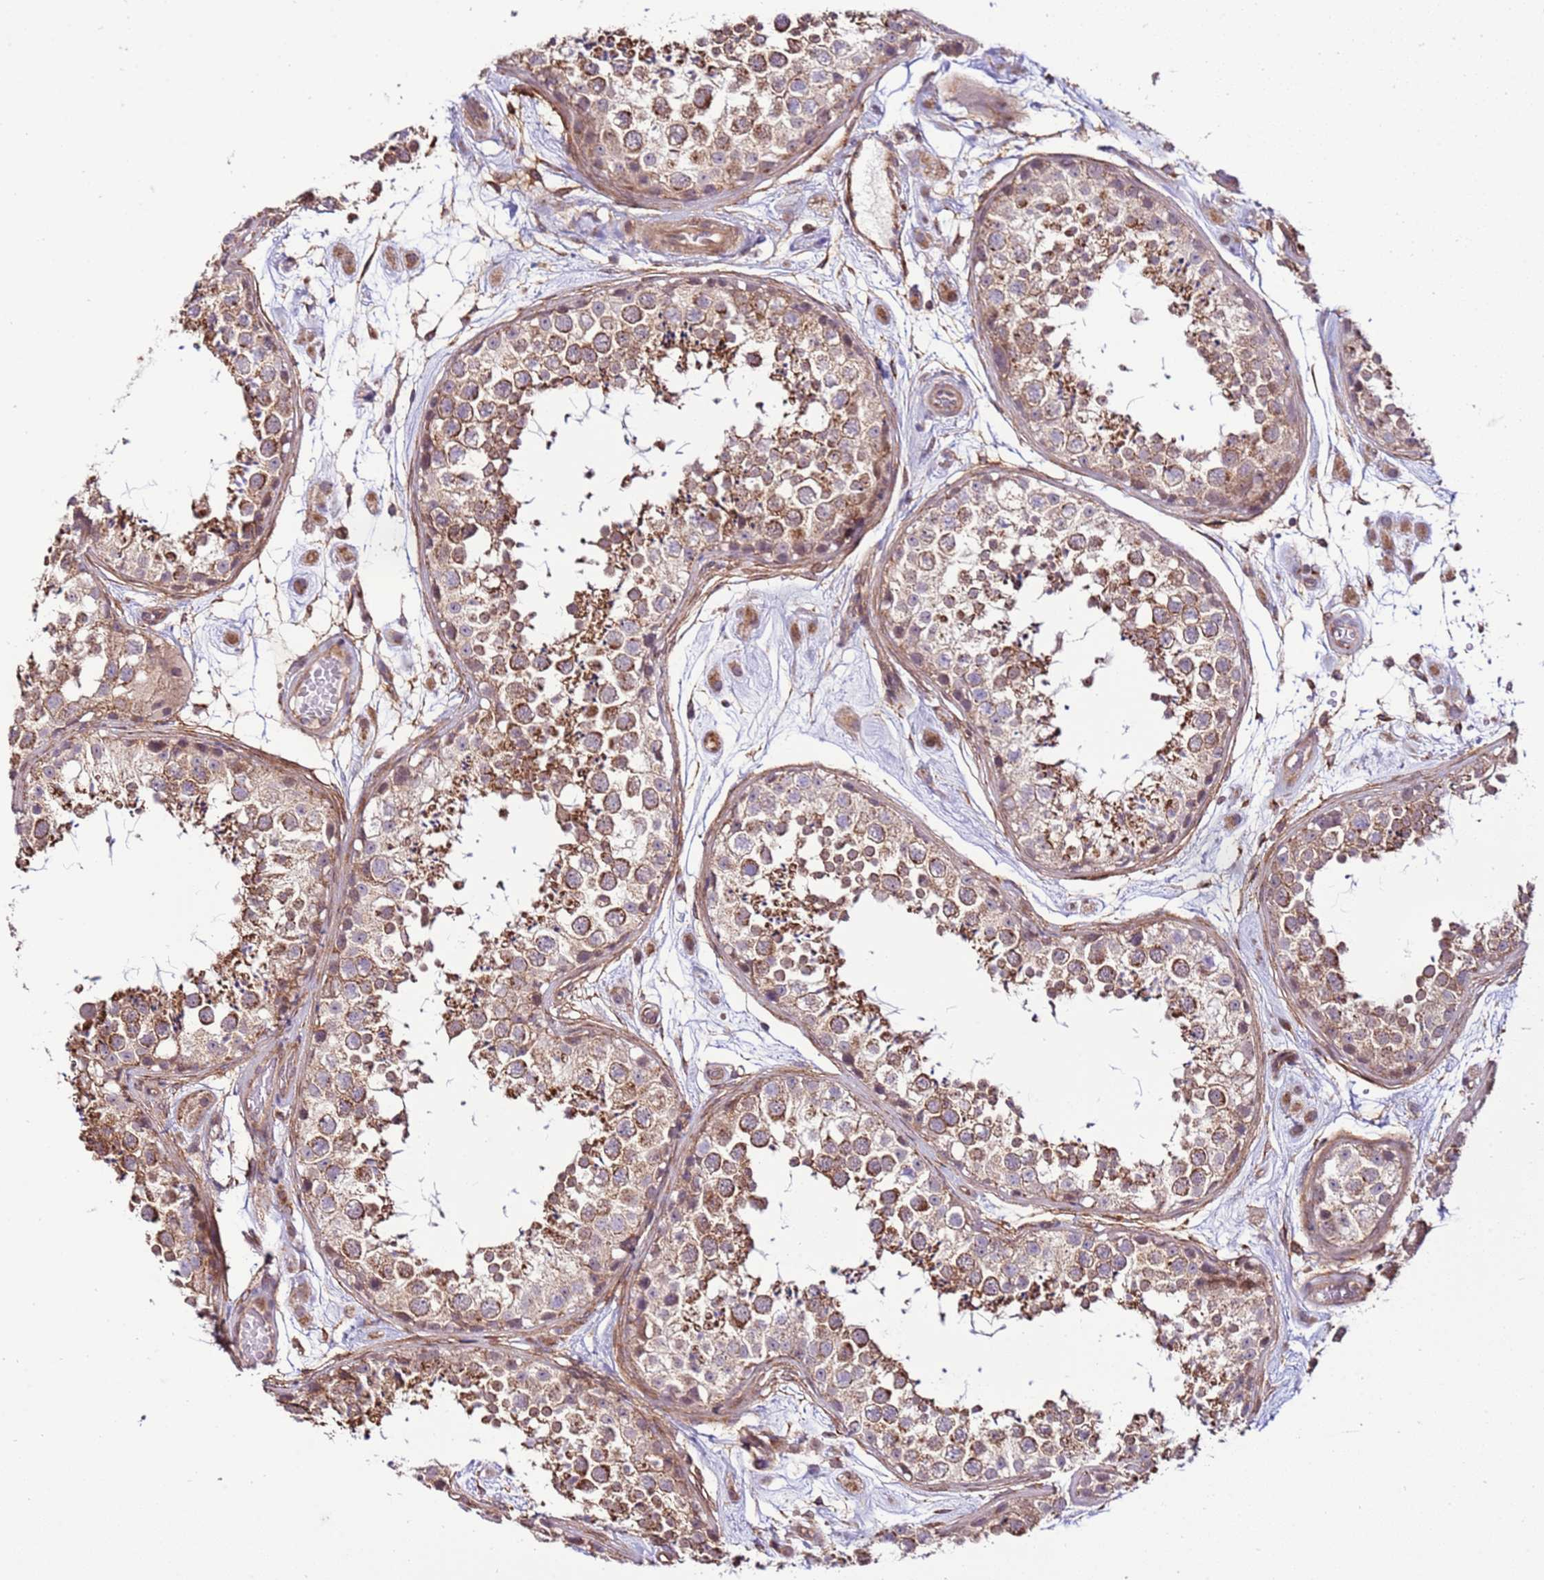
{"staining": {"intensity": "moderate", "quantity": ">75%", "location": "cytoplasmic/membranous"}, "tissue": "testis", "cell_type": "Cells in seminiferous ducts", "image_type": "normal", "snomed": [{"axis": "morphology", "description": "Normal tissue, NOS"}, {"axis": "topography", "description": "Testis"}], "caption": "The photomicrograph demonstrates a brown stain indicating the presence of a protein in the cytoplasmic/membranous of cells in seminiferous ducts in testis. Using DAB (brown) and hematoxylin (blue) stains, captured at high magnification using brightfield microscopy.", "gene": "SCARA3", "patient": {"sex": "male", "age": 25}}